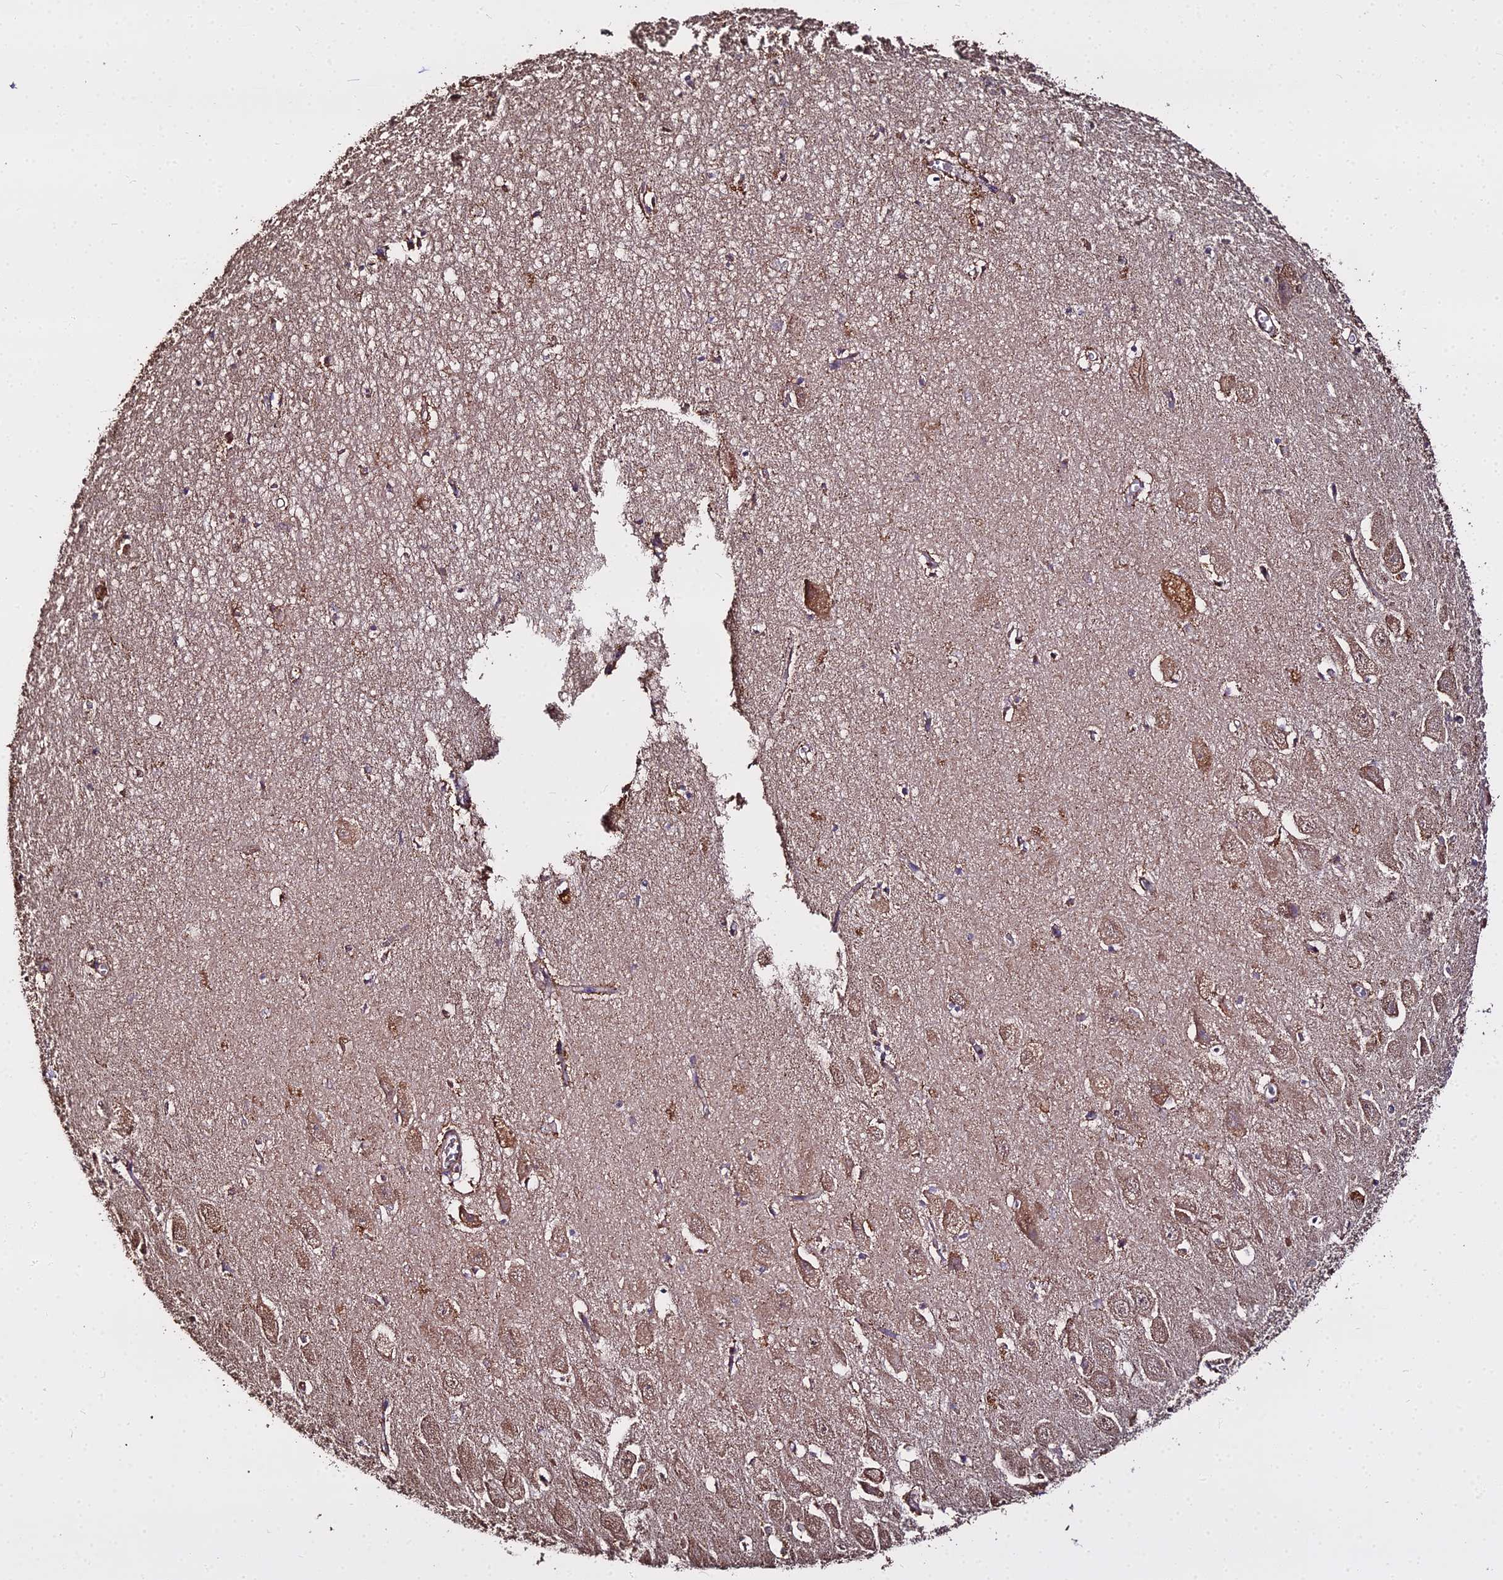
{"staining": {"intensity": "weak", "quantity": "25%-75%", "location": "cytoplasmic/membranous,nuclear"}, "tissue": "hippocampus", "cell_type": "Glial cells", "image_type": "normal", "snomed": [{"axis": "morphology", "description": "Normal tissue, NOS"}, {"axis": "topography", "description": "Hippocampus"}], "caption": "DAB (3,3'-diaminobenzidine) immunohistochemical staining of benign hippocampus demonstrates weak cytoplasmic/membranous,nuclear protein positivity in approximately 25%-75% of glial cells. (DAB IHC with brightfield microscopy, high magnification).", "gene": "METTL13", "patient": {"sex": "female", "age": 64}}